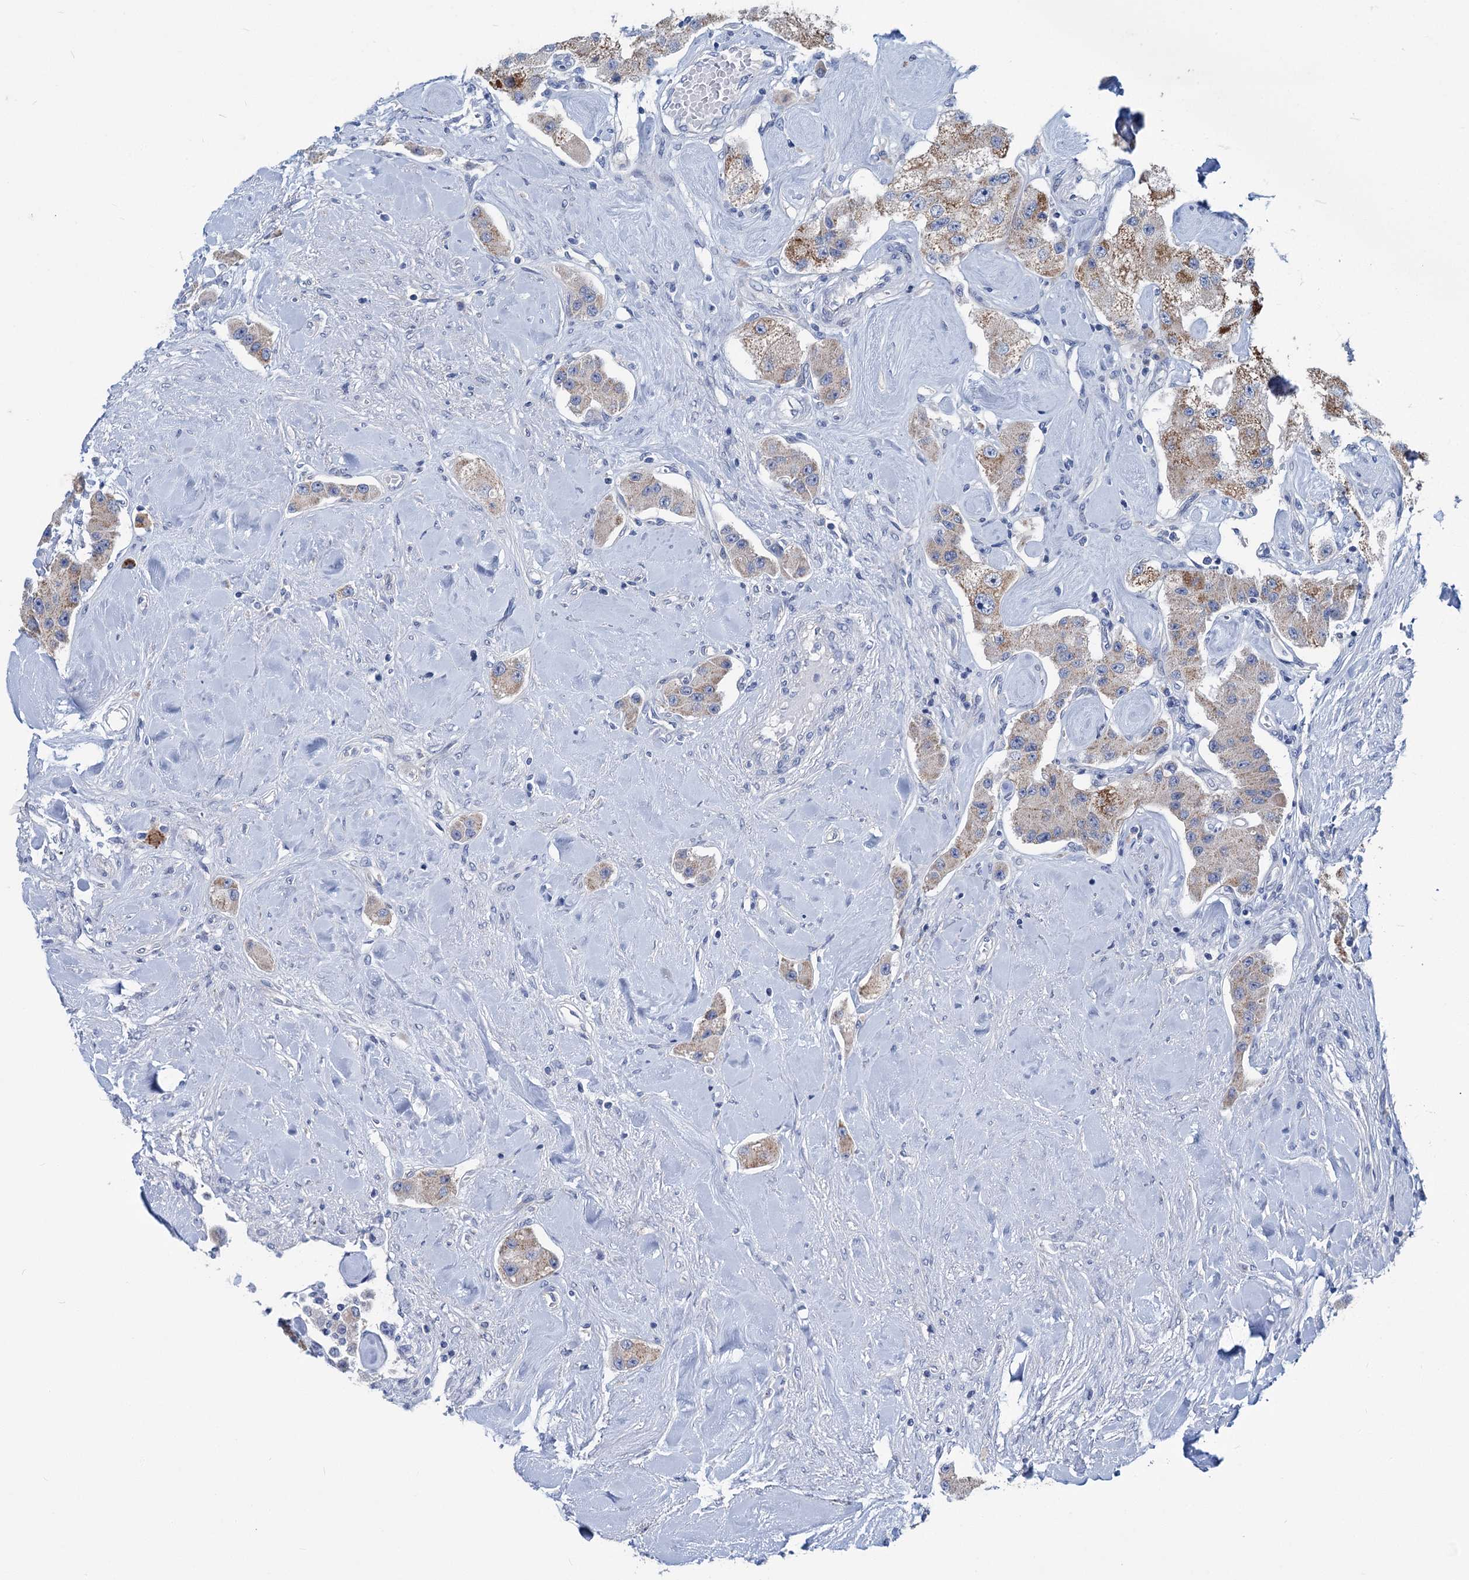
{"staining": {"intensity": "weak", "quantity": "25%-75%", "location": "cytoplasmic/membranous"}, "tissue": "carcinoid", "cell_type": "Tumor cells", "image_type": "cancer", "snomed": [{"axis": "morphology", "description": "Carcinoid, malignant, NOS"}, {"axis": "topography", "description": "Pancreas"}], "caption": "Protein positivity by immunohistochemistry (IHC) reveals weak cytoplasmic/membranous expression in approximately 25%-75% of tumor cells in carcinoid (malignant).", "gene": "CHDH", "patient": {"sex": "male", "age": 41}}